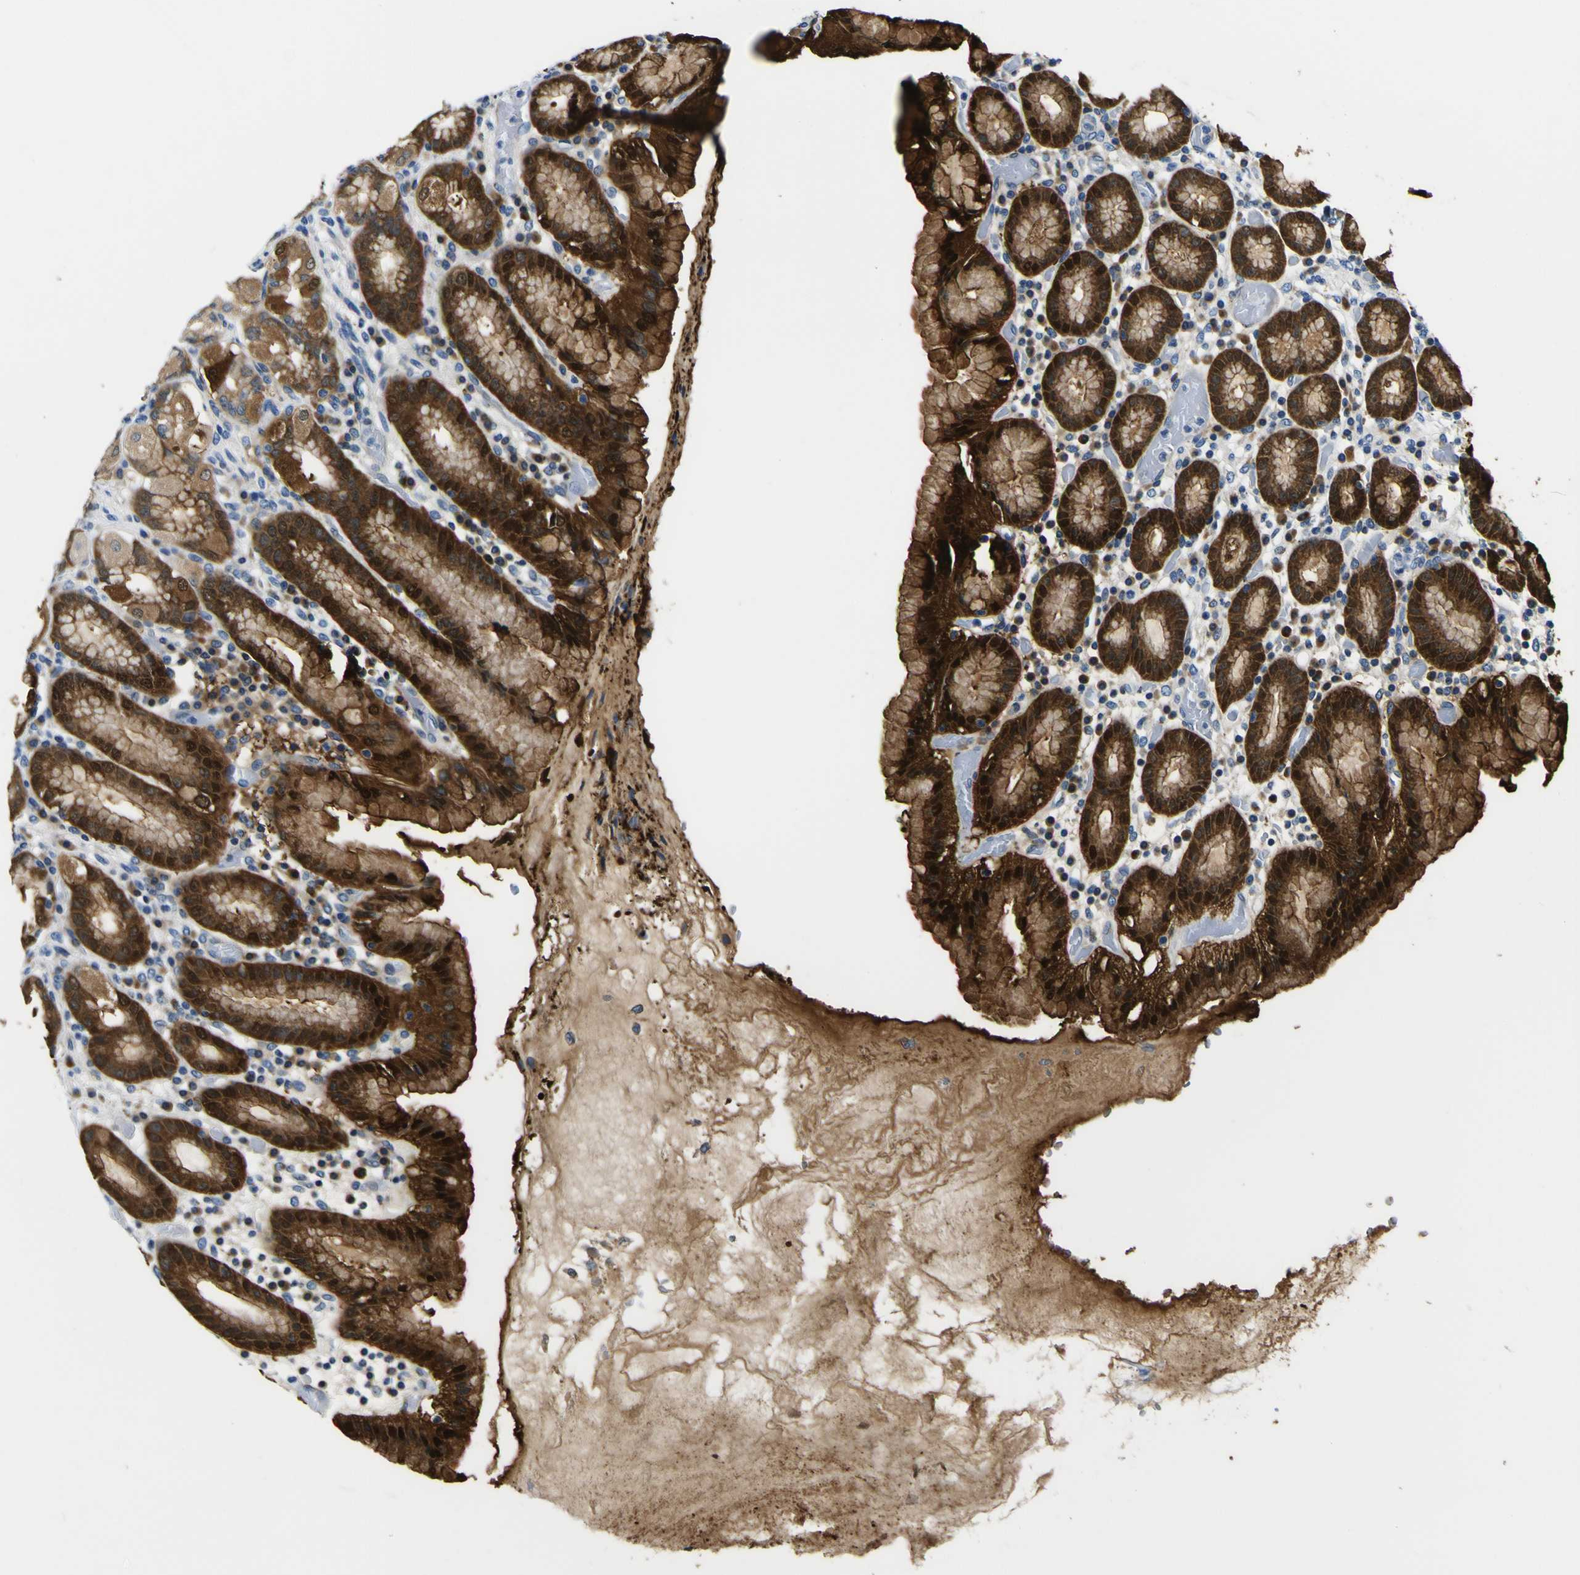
{"staining": {"intensity": "strong", "quantity": "25%-75%", "location": "cytoplasmic/membranous,nuclear"}, "tissue": "stomach", "cell_type": "Glandular cells", "image_type": "normal", "snomed": [{"axis": "morphology", "description": "Normal tissue, NOS"}, {"axis": "topography", "description": "Stomach, upper"}], "caption": "DAB (3,3'-diaminobenzidine) immunohistochemical staining of normal human stomach demonstrates strong cytoplasmic/membranous,nuclear protein staining in about 25%-75% of glandular cells.", "gene": "NLRP3", "patient": {"sex": "male", "age": 68}}